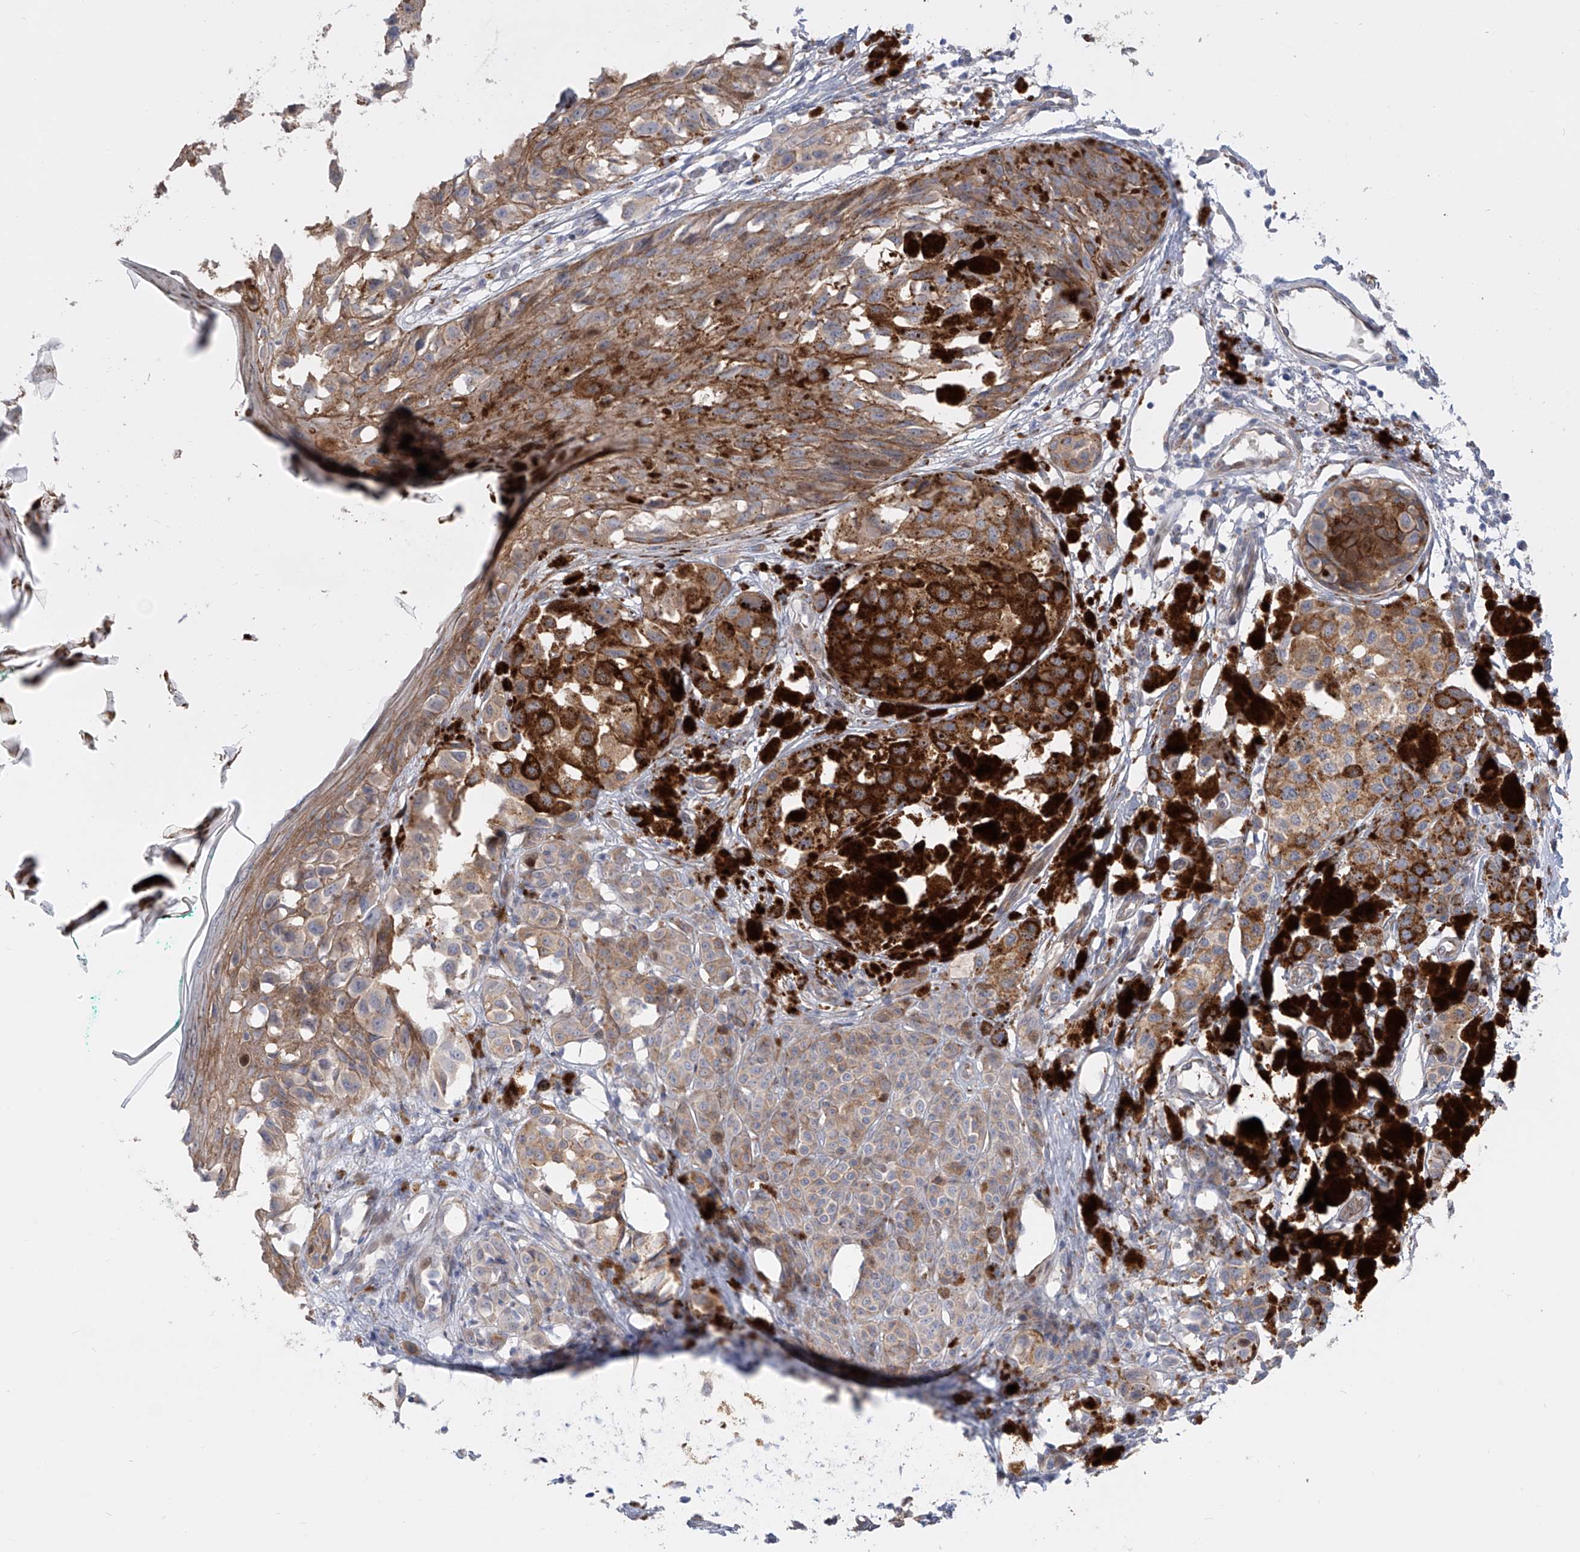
{"staining": {"intensity": "moderate", "quantity": ">75%", "location": "cytoplasmic/membranous"}, "tissue": "melanoma", "cell_type": "Tumor cells", "image_type": "cancer", "snomed": [{"axis": "morphology", "description": "Malignant melanoma, NOS"}, {"axis": "topography", "description": "Skin of leg"}], "caption": "This micrograph reveals IHC staining of melanoma, with medium moderate cytoplasmic/membranous staining in about >75% of tumor cells.", "gene": "LRRC1", "patient": {"sex": "female", "age": 72}}